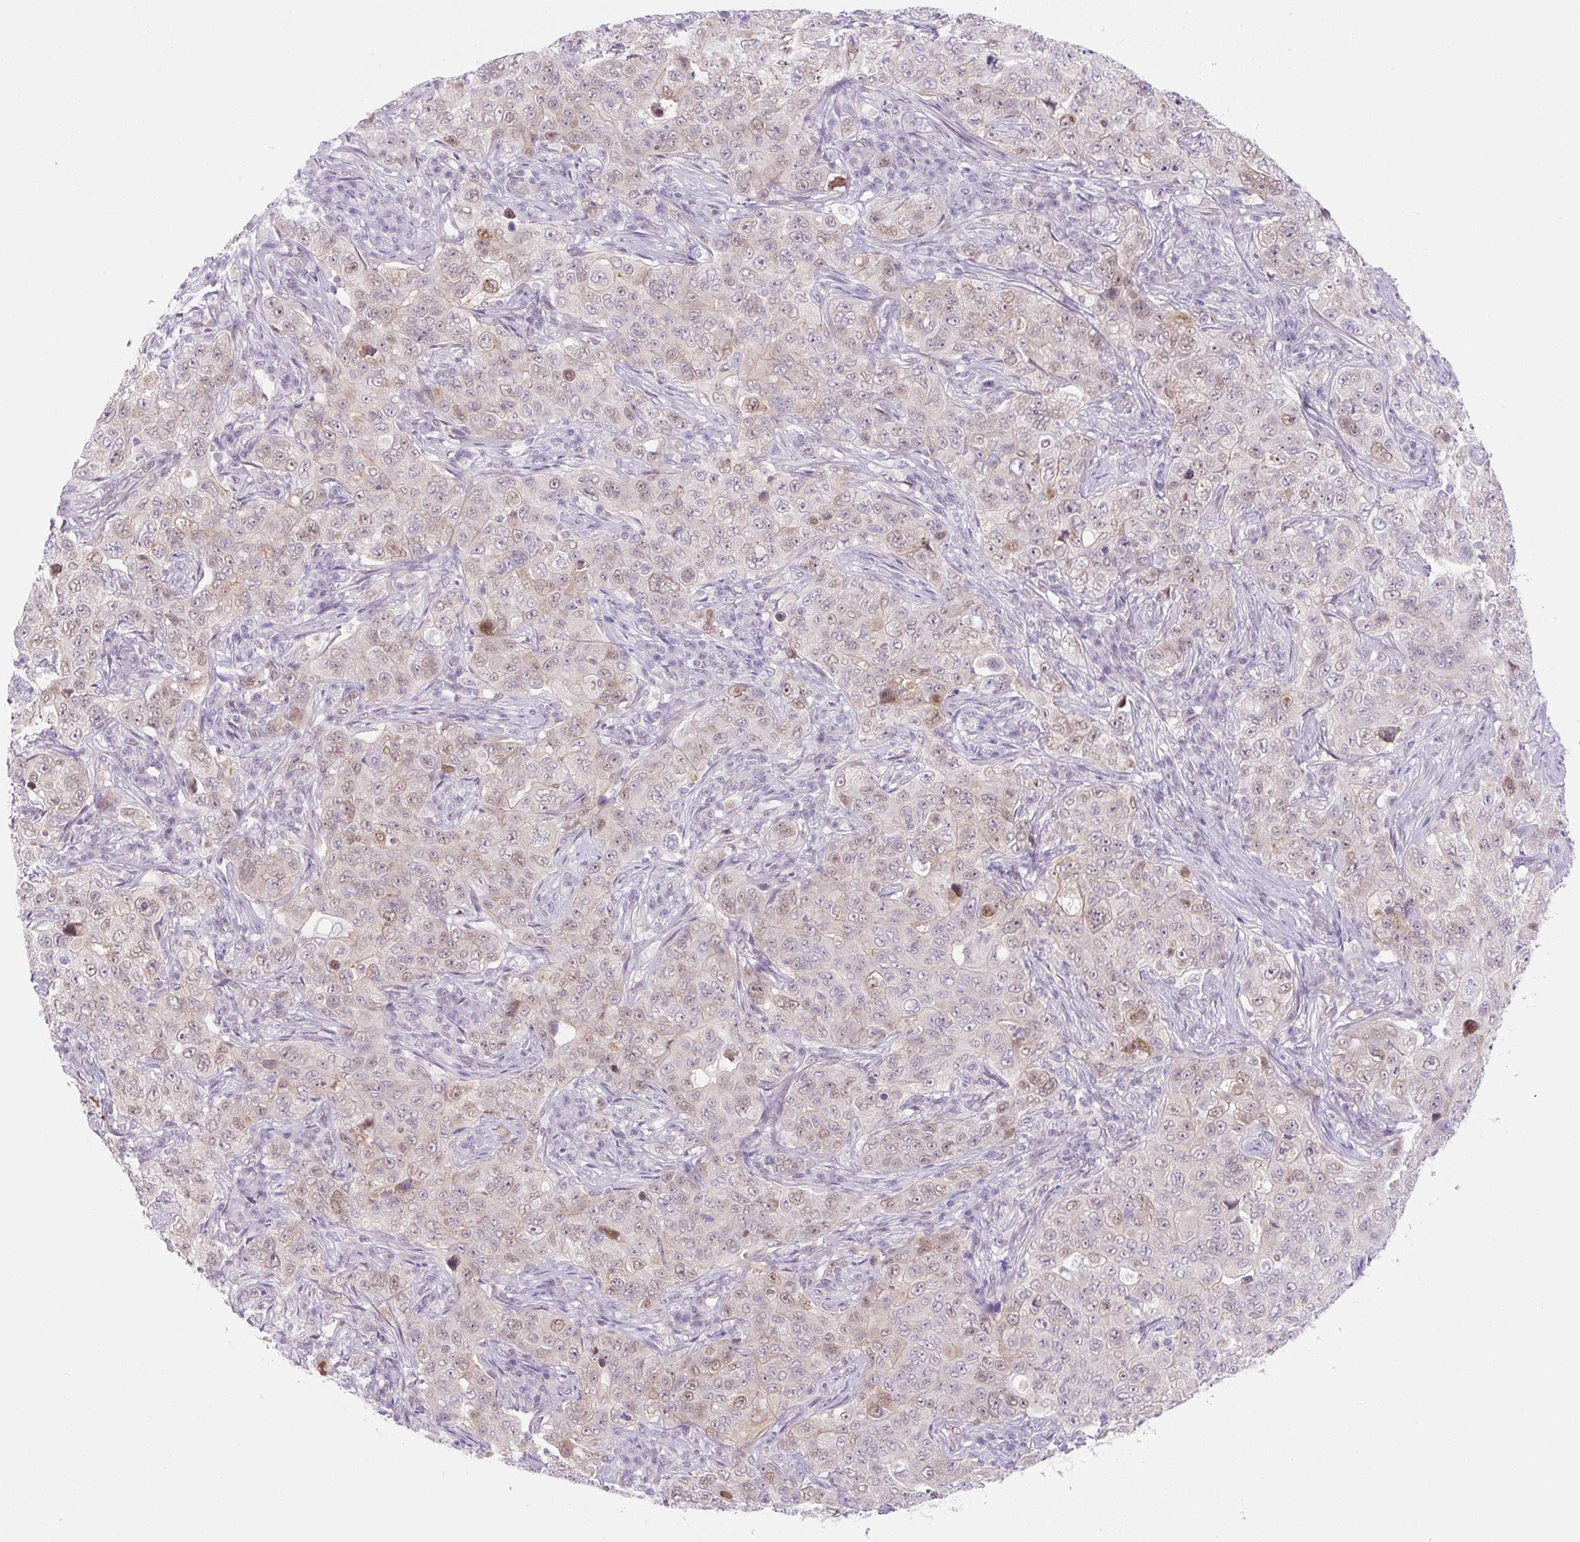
{"staining": {"intensity": "weak", "quantity": "25%-75%", "location": "cytoplasmic/membranous,nuclear"}, "tissue": "pancreatic cancer", "cell_type": "Tumor cells", "image_type": "cancer", "snomed": [{"axis": "morphology", "description": "Adenocarcinoma, NOS"}, {"axis": "topography", "description": "Pancreas"}], "caption": "The immunohistochemical stain shows weak cytoplasmic/membranous and nuclear expression in tumor cells of pancreatic cancer tissue.", "gene": "SYNE3", "patient": {"sex": "male", "age": 68}}